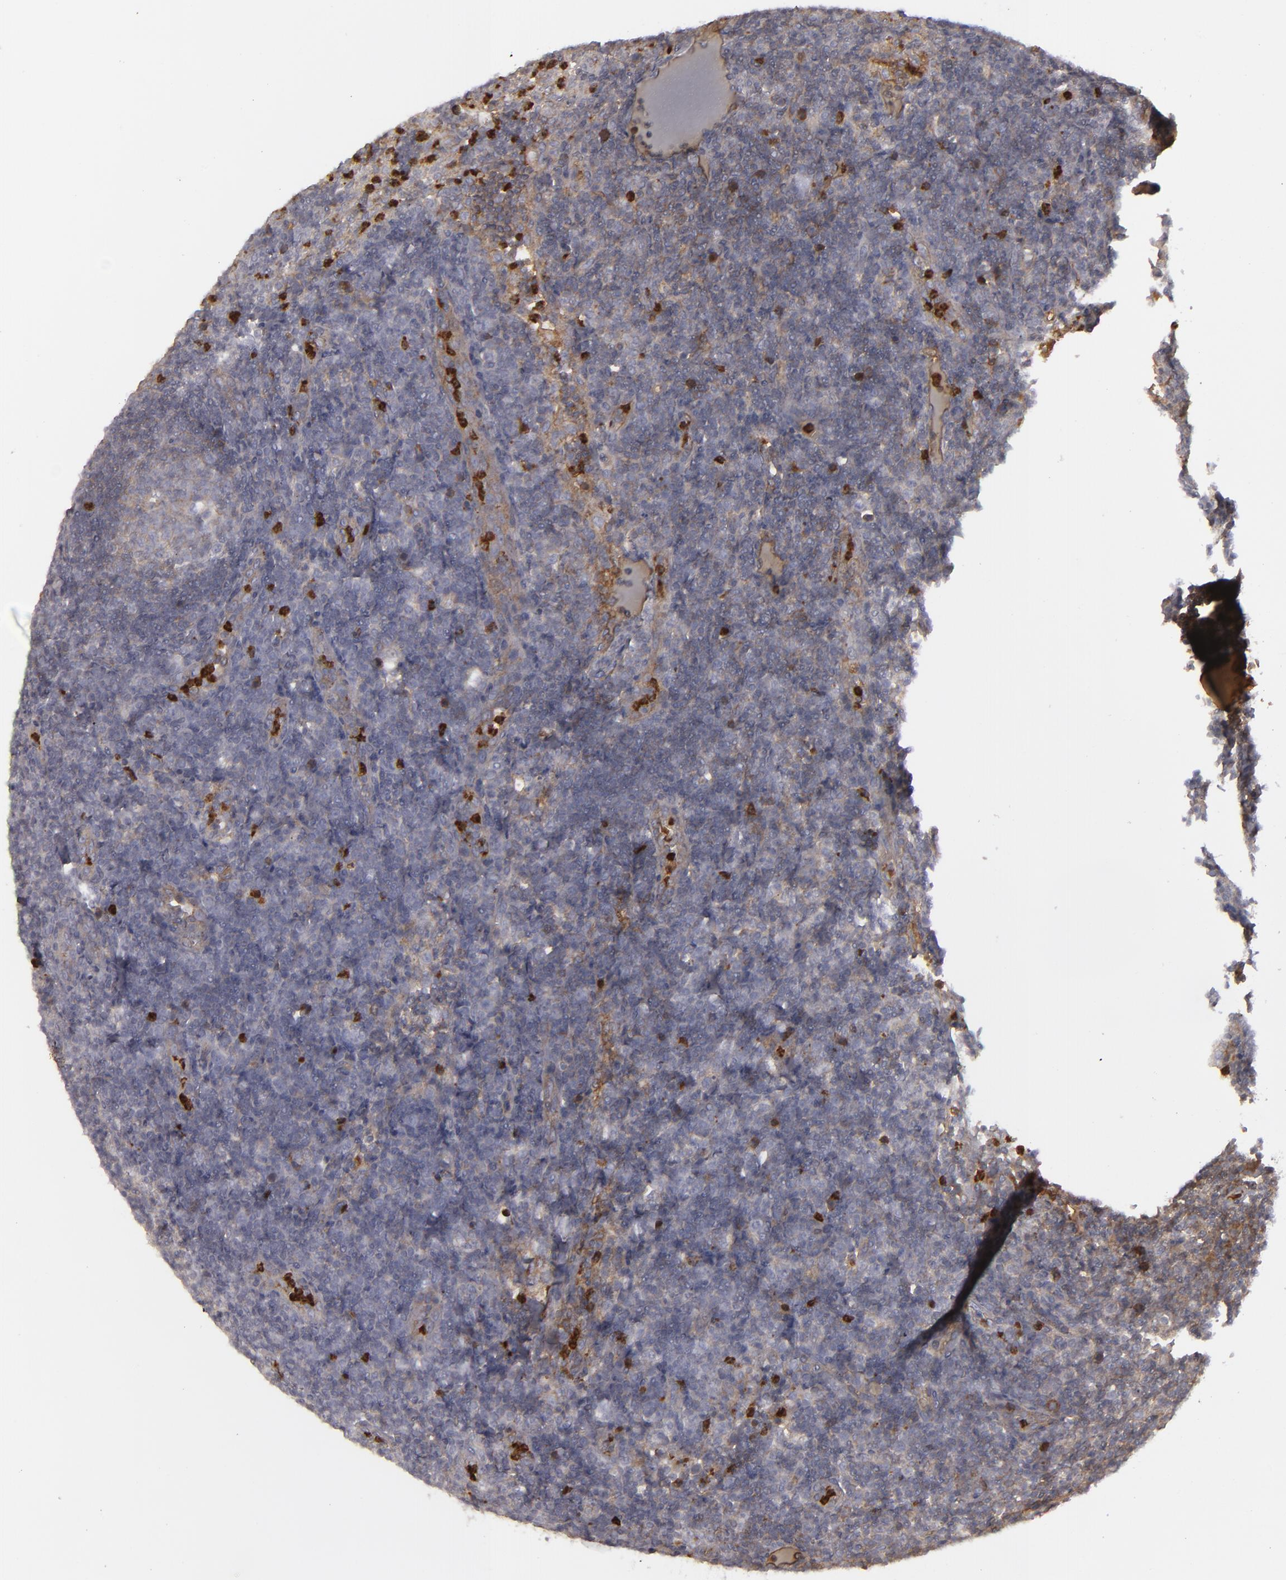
{"staining": {"intensity": "negative", "quantity": "none", "location": "none"}, "tissue": "lymph node", "cell_type": "Germinal center cells", "image_type": "normal", "snomed": [{"axis": "morphology", "description": "Normal tissue, NOS"}, {"axis": "morphology", "description": "Inflammation, NOS"}, {"axis": "topography", "description": "Lymph node"}, {"axis": "topography", "description": "Salivary gland"}], "caption": "DAB immunohistochemical staining of normal human lymph node demonstrates no significant positivity in germinal center cells.", "gene": "LRG1", "patient": {"sex": "male", "age": 3}}